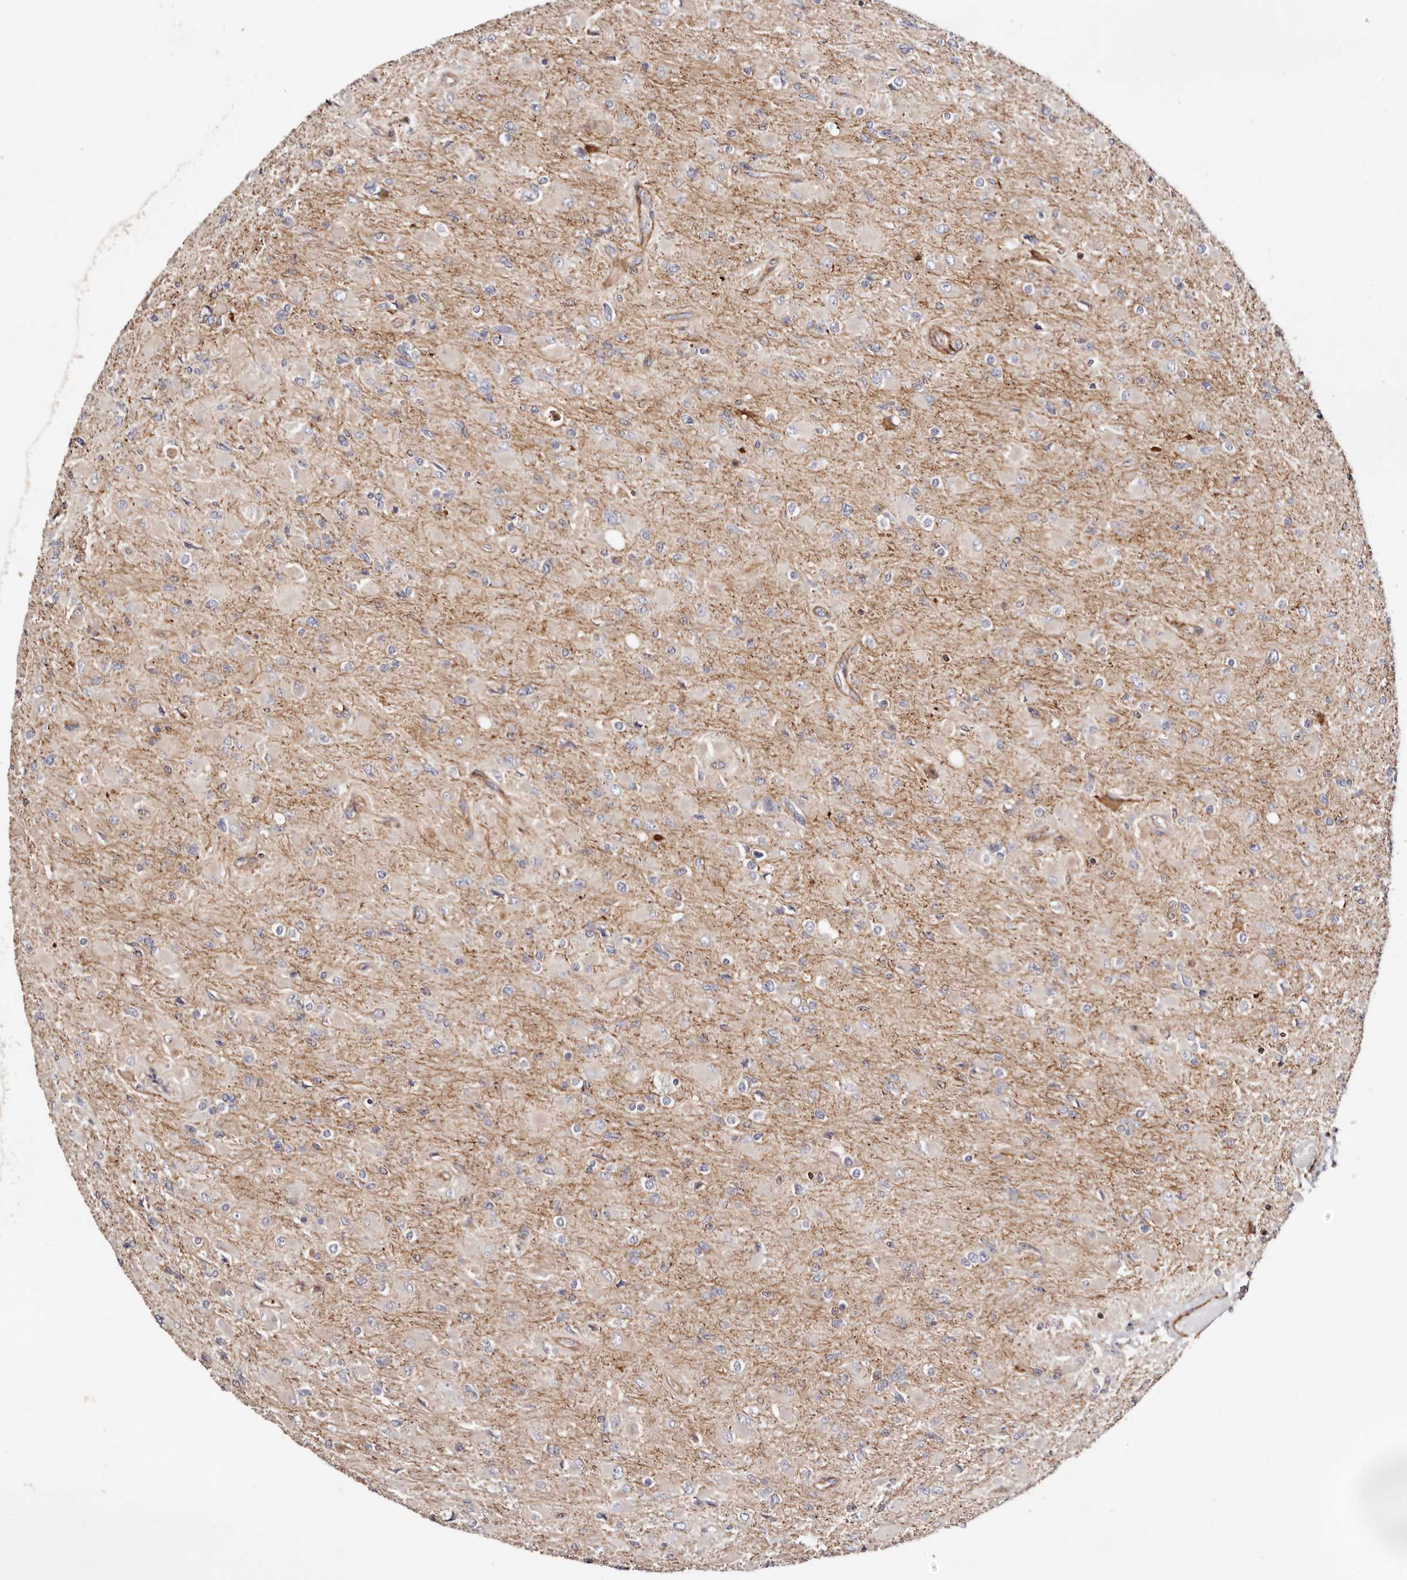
{"staining": {"intensity": "weak", "quantity": "25%-75%", "location": "cytoplasmic/membranous"}, "tissue": "glioma", "cell_type": "Tumor cells", "image_type": "cancer", "snomed": [{"axis": "morphology", "description": "Glioma, malignant, High grade"}, {"axis": "topography", "description": "Cerebral cortex"}], "caption": "Immunohistochemistry (IHC) staining of glioma, which shows low levels of weak cytoplasmic/membranous staining in approximately 25%-75% of tumor cells indicating weak cytoplasmic/membranous protein staining. The staining was performed using DAB (brown) for protein detection and nuclei were counterstained in hematoxylin (blue).", "gene": "PTPN22", "patient": {"sex": "female", "age": 36}}